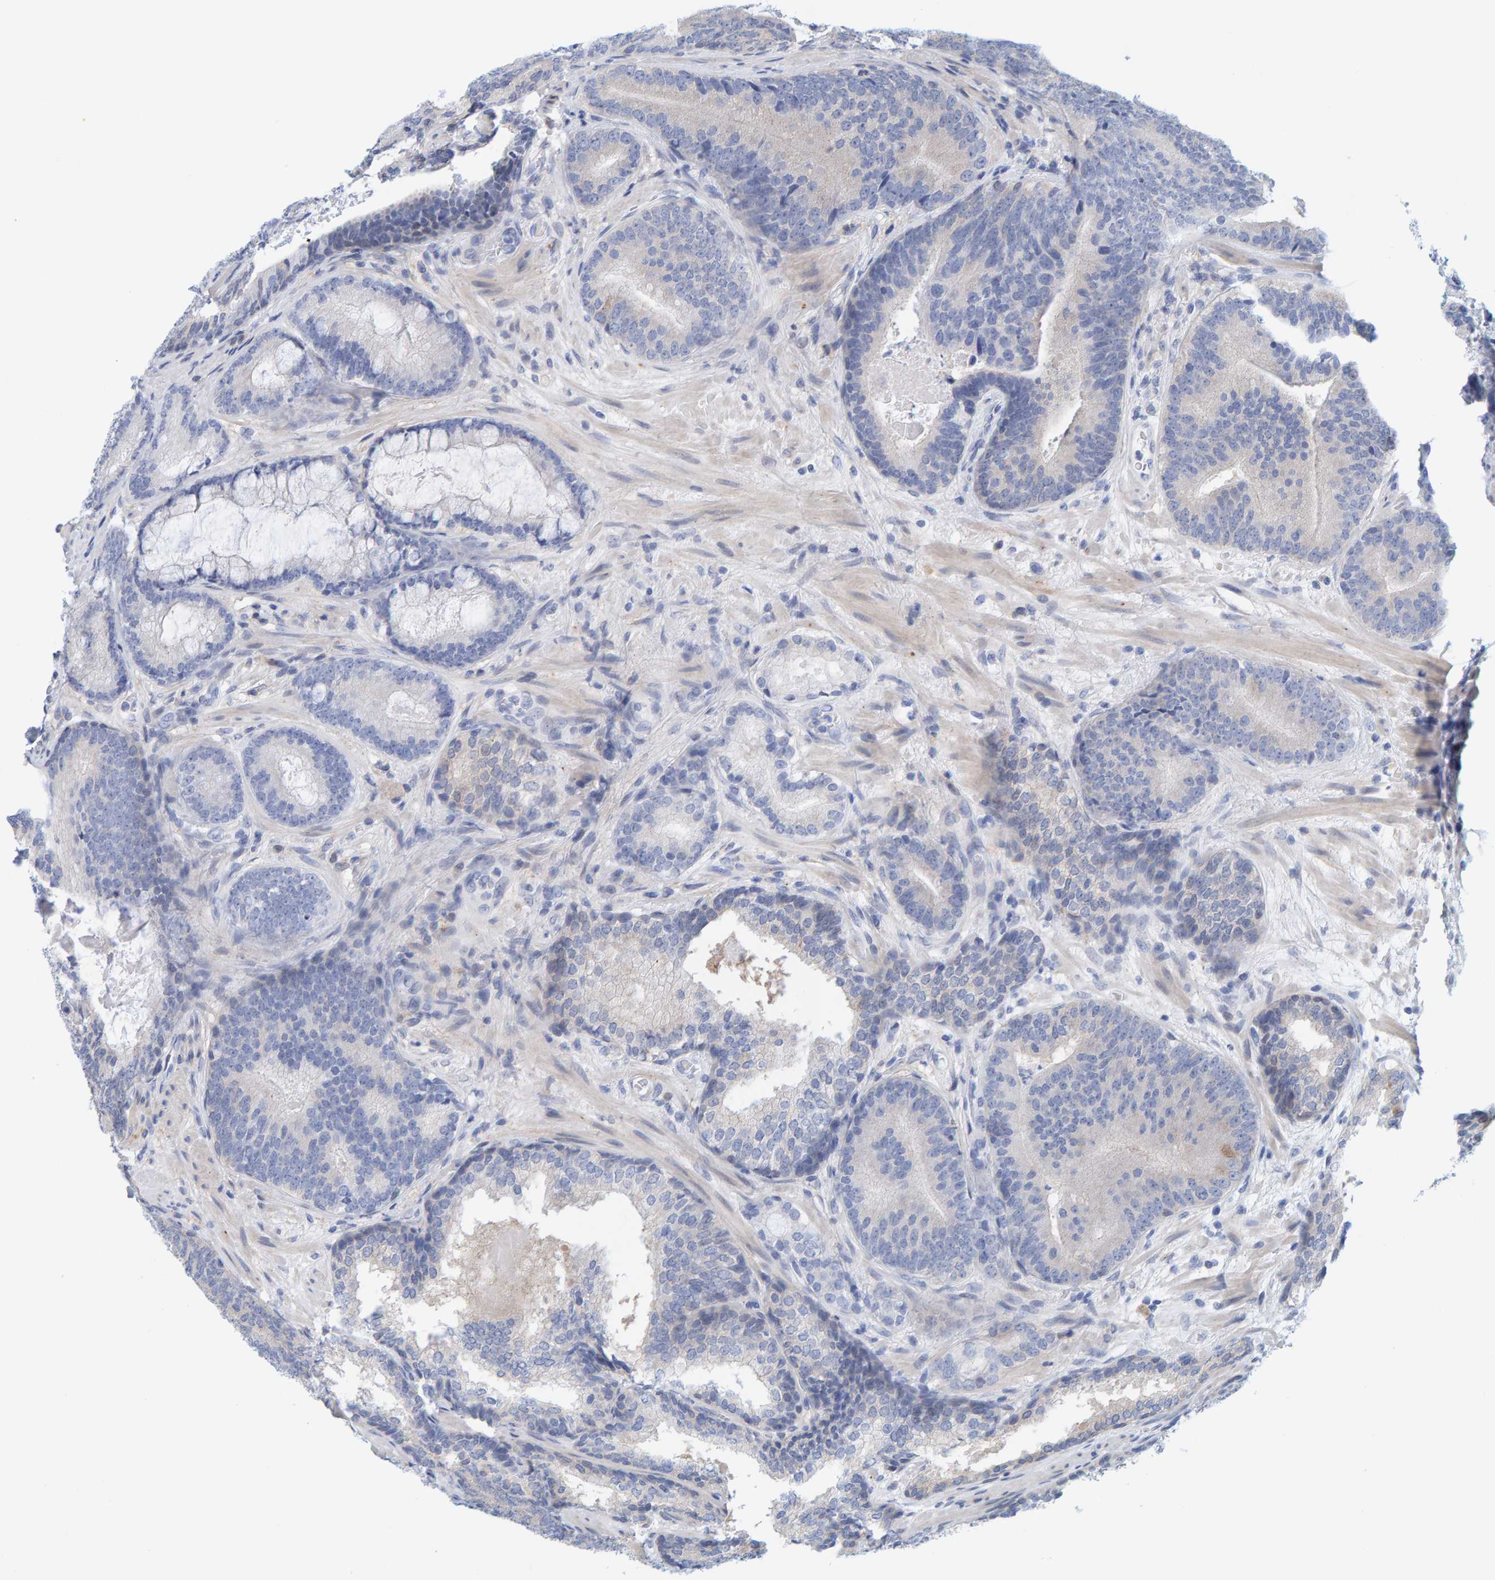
{"staining": {"intensity": "negative", "quantity": "none", "location": "none"}, "tissue": "prostate cancer", "cell_type": "Tumor cells", "image_type": "cancer", "snomed": [{"axis": "morphology", "description": "Adenocarcinoma, High grade"}, {"axis": "topography", "description": "Prostate"}], "caption": "IHC photomicrograph of human prostate cancer stained for a protein (brown), which shows no expression in tumor cells.", "gene": "KLHL11", "patient": {"sex": "male", "age": 55}}